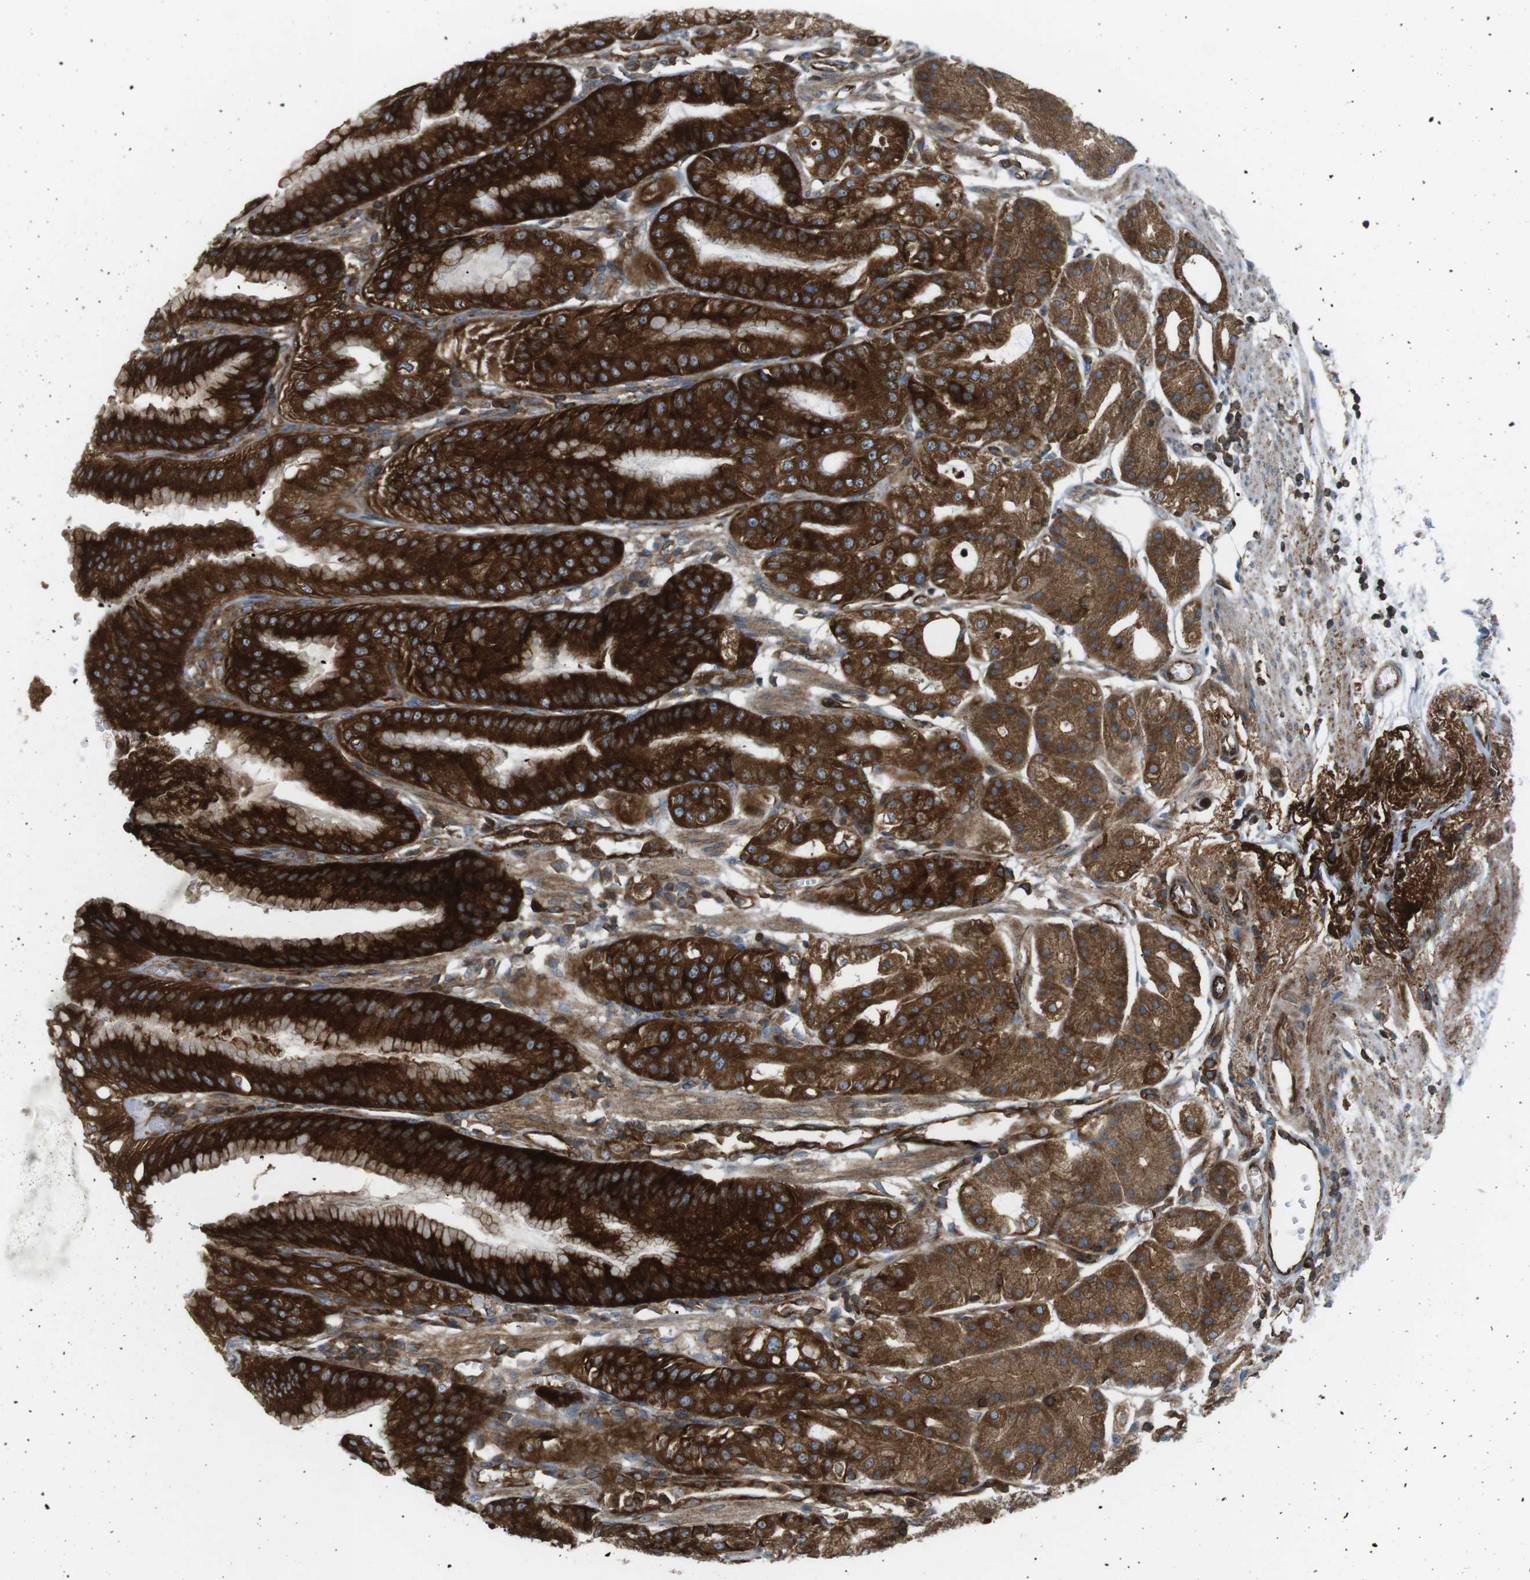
{"staining": {"intensity": "strong", "quantity": ">75%", "location": "cytoplasmic/membranous"}, "tissue": "stomach", "cell_type": "Glandular cells", "image_type": "normal", "snomed": [{"axis": "morphology", "description": "Normal tissue, NOS"}, {"axis": "topography", "description": "Stomach, lower"}], "caption": "The immunohistochemical stain highlights strong cytoplasmic/membranous positivity in glandular cells of unremarkable stomach.", "gene": "FLII", "patient": {"sex": "male", "age": 71}}